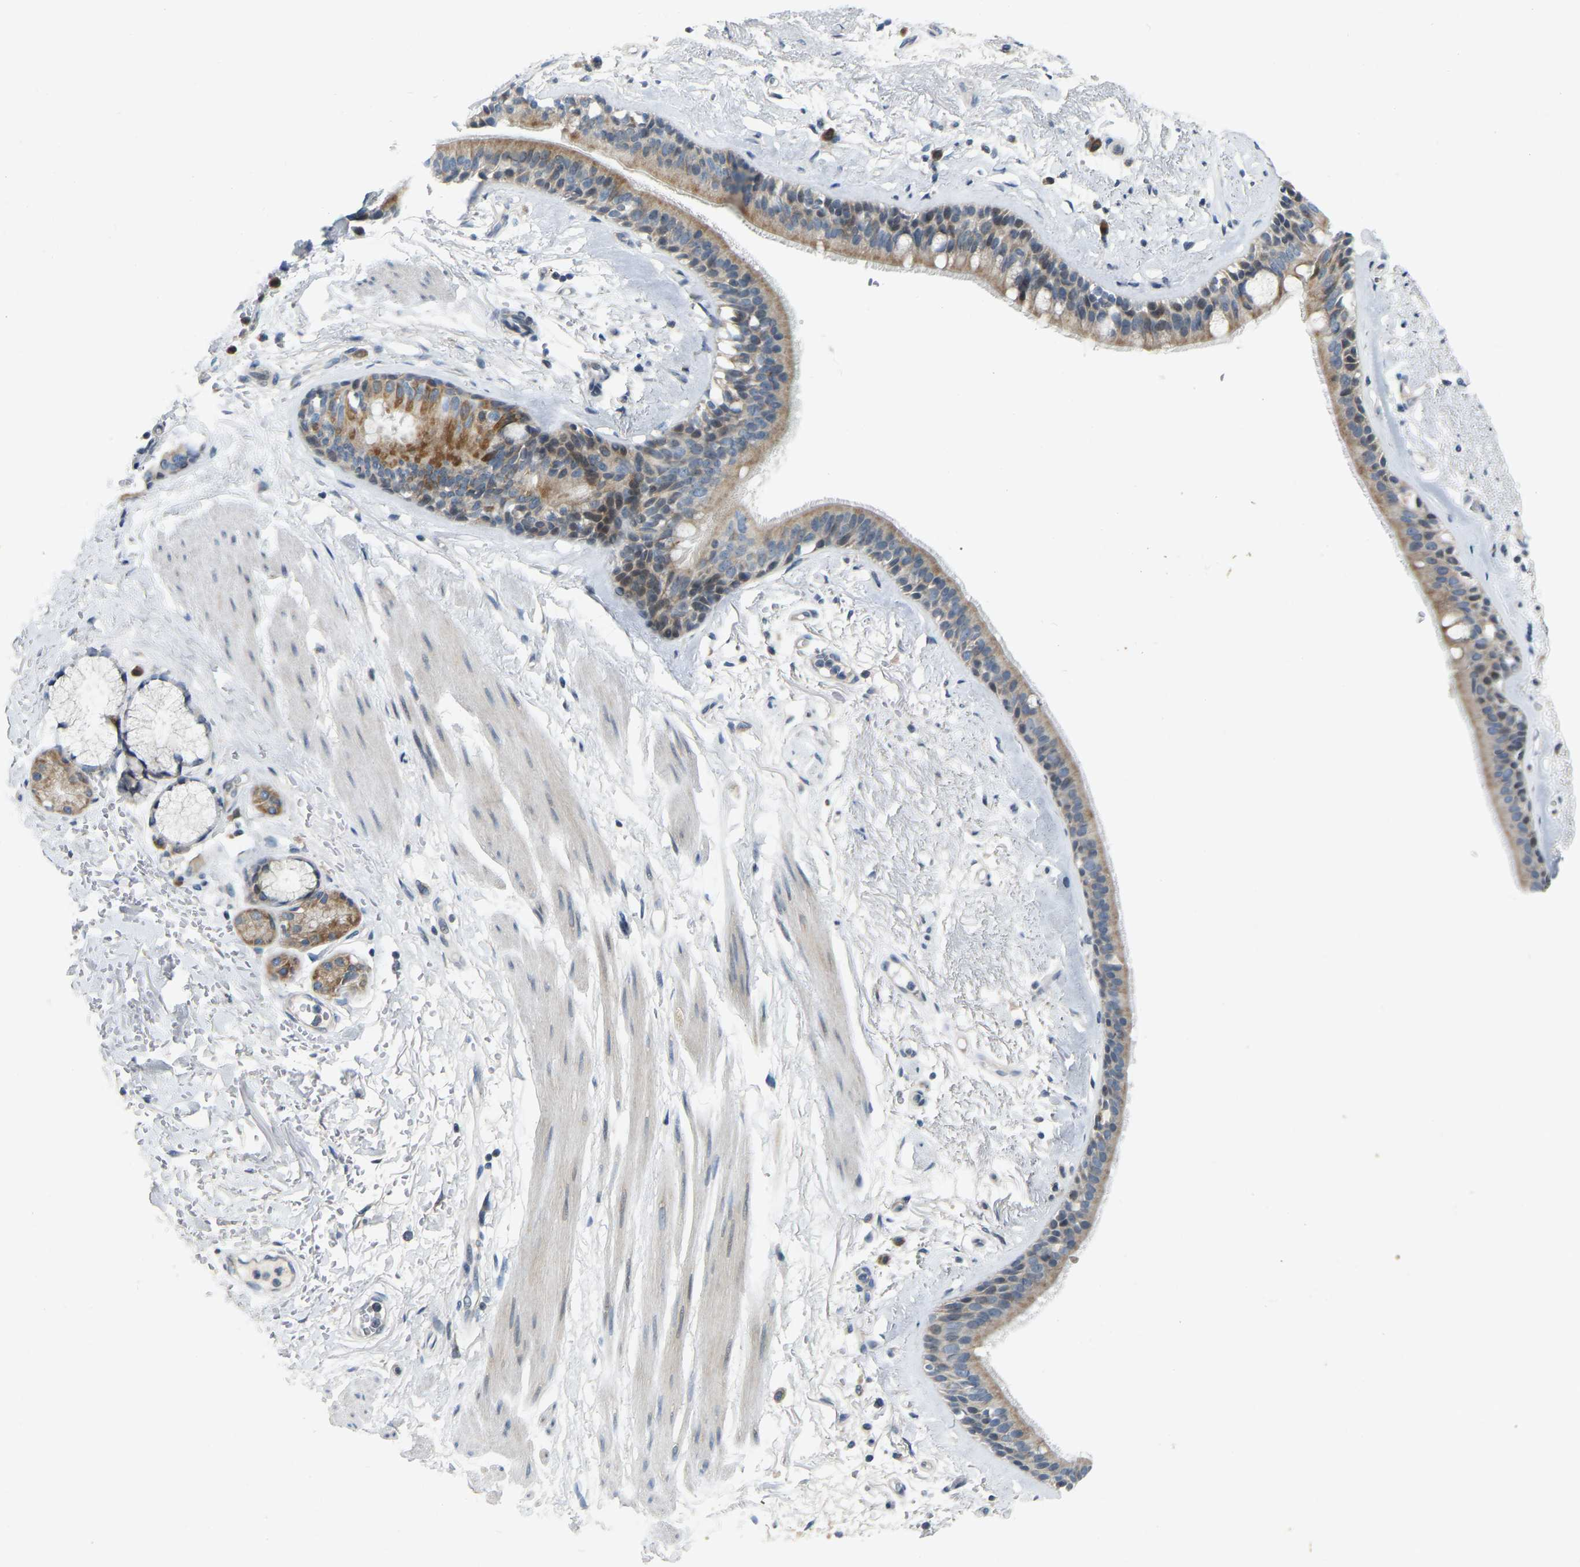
{"staining": {"intensity": "moderate", "quantity": ">75%", "location": "cytoplasmic/membranous"}, "tissue": "bronchus", "cell_type": "Respiratory epithelial cells", "image_type": "normal", "snomed": [{"axis": "morphology", "description": "Normal tissue, NOS"}, {"axis": "topography", "description": "Cartilage tissue"}], "caption": "IHC staining of unremarkable bronchus, which demonstrates medium levels of moderate cytoplasmic/membranous staining in about >75% of respiratory epithelial cells indicating moderate cytoplasmic/membranous protein expression. The staining was performed using DAB (brown) for protein detection and nuclei were counterstained in hematoxylin (blue).", "gene": "ENSG00000283765", "patient": {"sex": "female", "age": 63}}